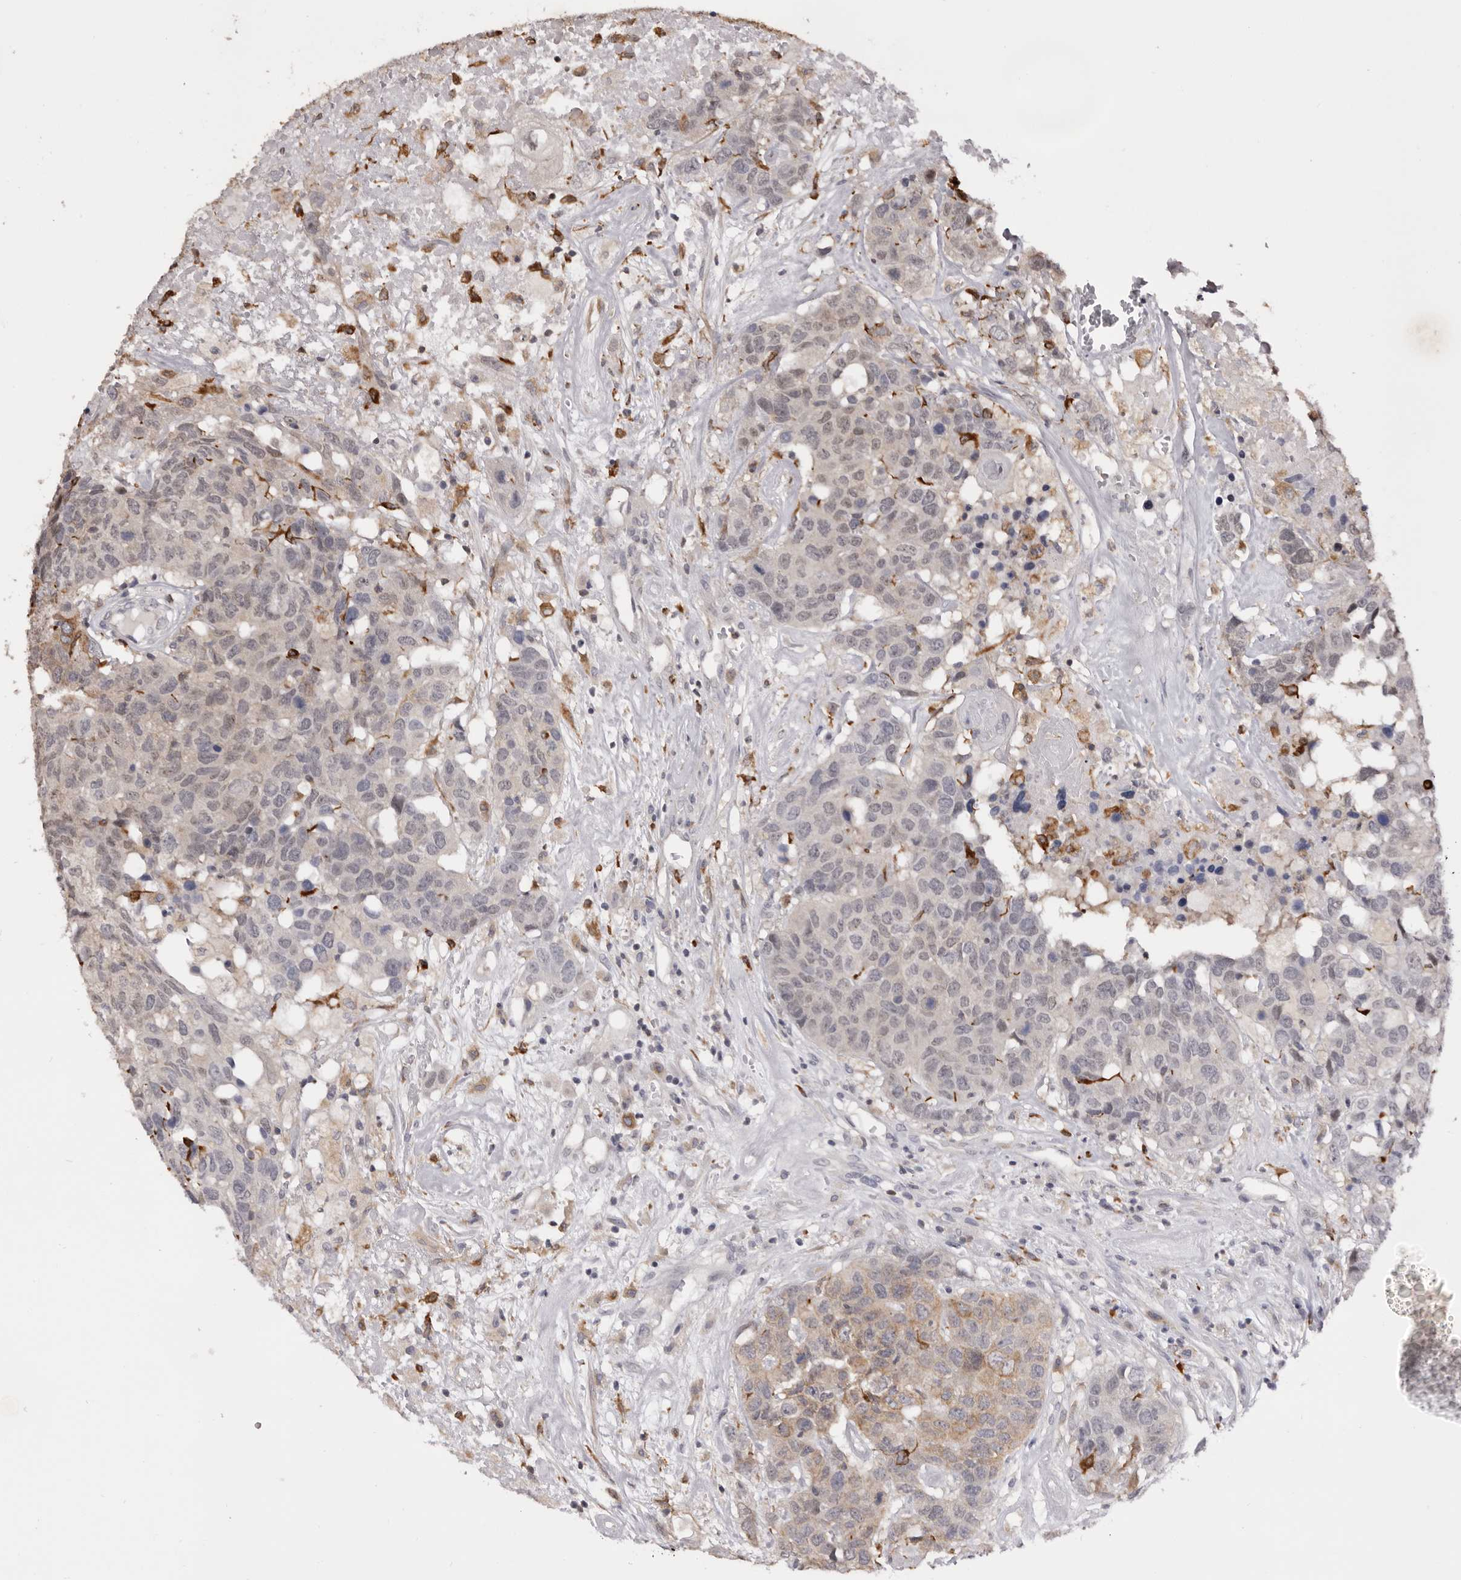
{"staining": {"intensity": "weak", "quantity": "<25%", "location": "cytoplasmic/membranous"}, "tissue": "head and neck cancer", "cell_type": "Tumor cells", "image_type": "cancer", "snomed": [{"axis": "morphology", "description": "Squamous cell carcinoma, NOS"}, {"axis": "topography", "description": "Head-Neck"}], "caption": "Immunohistochemistry (IHC) of head and neck cancer exhibits no expression in tumor cells. Nuclei are stained in blue.", "gene": "TNNI1", "patient": {"sex": "male", "age": 66}}